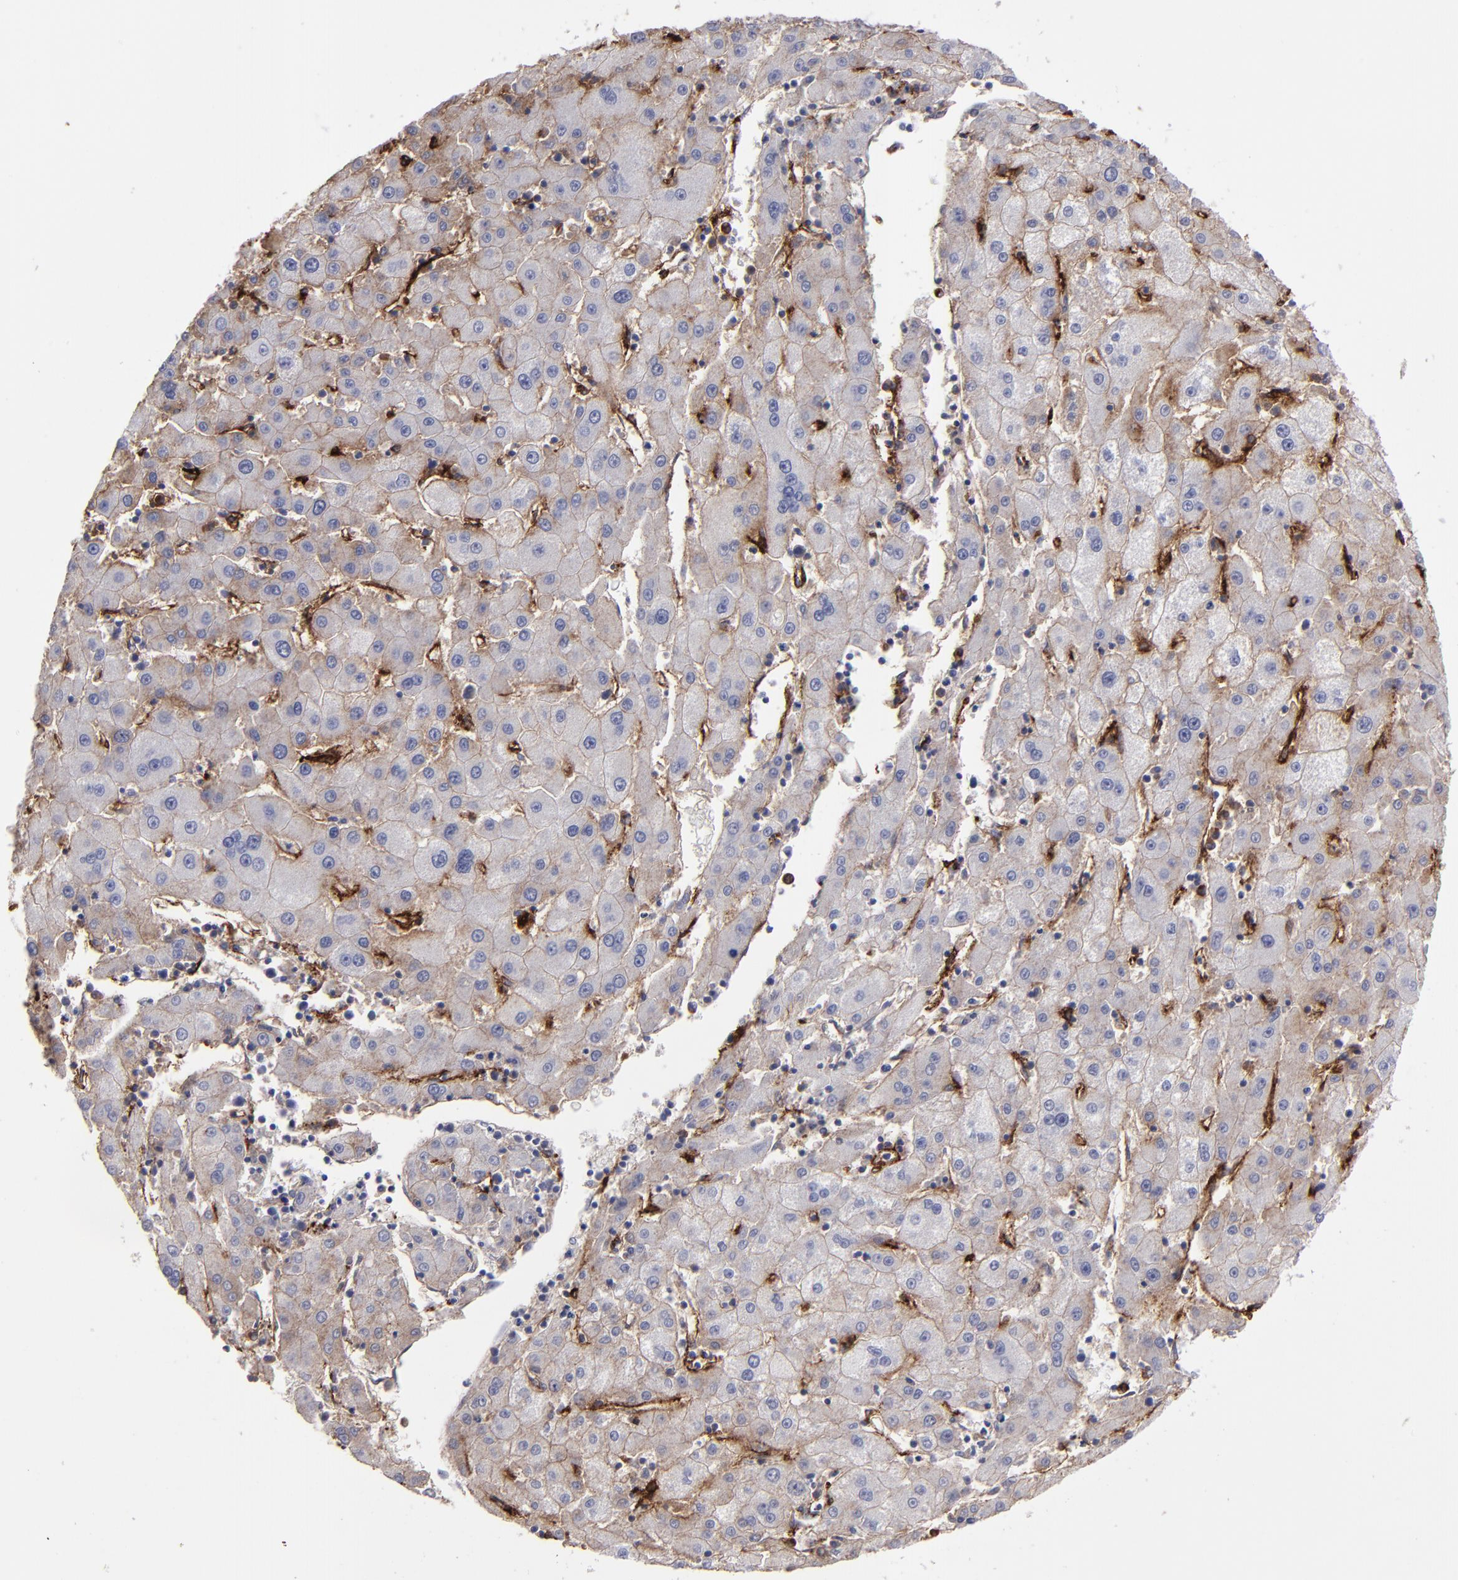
{"staining": {"intensity": "weak", "quantity": "25%-75%", "location": "cytoplasmic/membranous"}, "tissue": "liver cancer", "cell_type": "Tumor cells", "image_type": "cancer", "snomed": [{"axis": "morphology", "description": "Carcinoma, Hepatocellular, NOS"}, {"axis": "topography", "description": "Liver"}], "caption": "IHC (DAB) staining of liver cancer (hepatocellular carcinoma) demonstrates weak cytoplasmic/membranous protein positivity in approximately 25%-75% of tumor cells. (brown staining indicates protein expression, while blue staining denotes nuclei).", "gene": "CD36", "patient": {"sex": "male", "age": 72}}